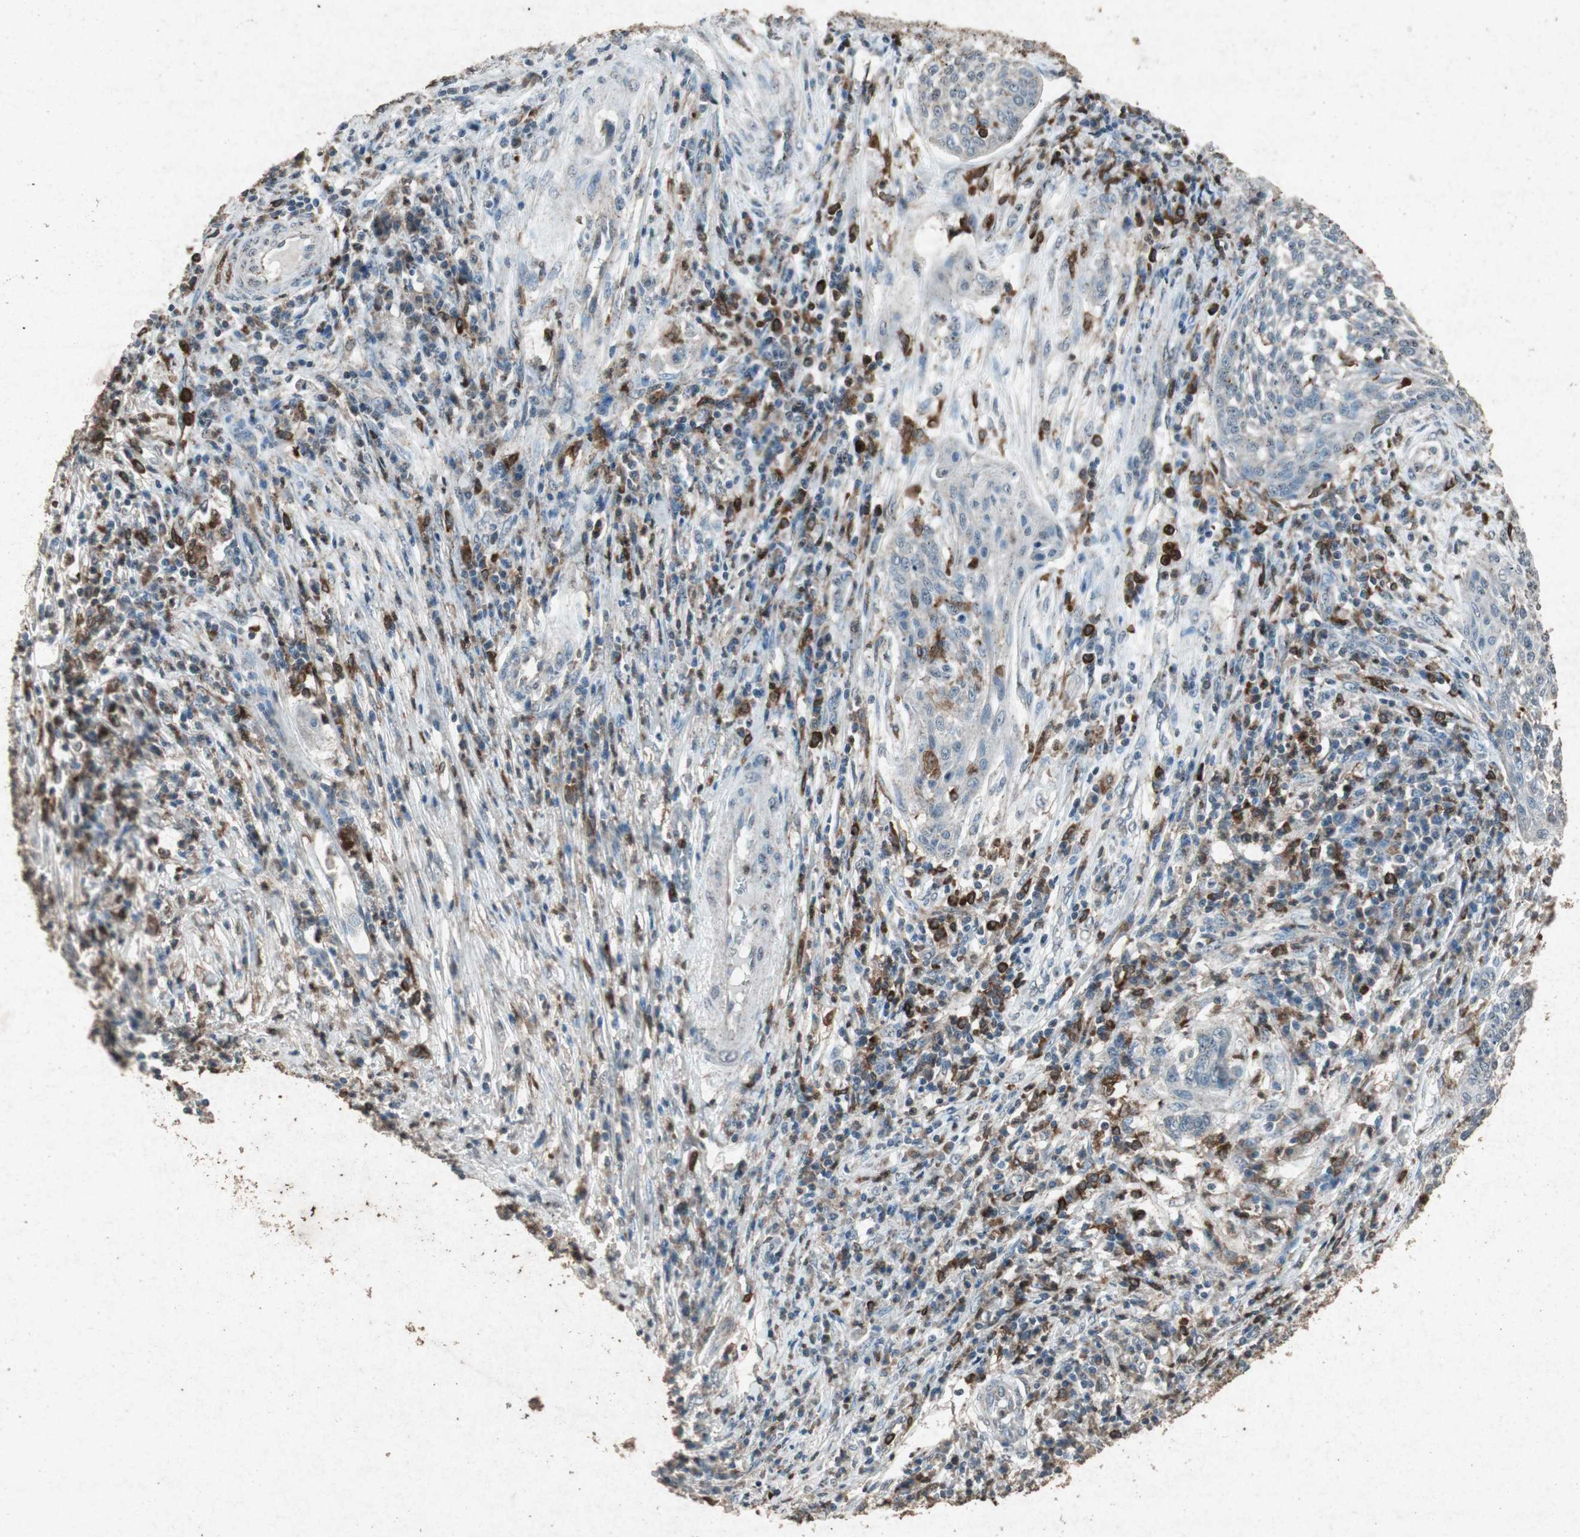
{"staining": {"intensity": "negative", "quantity": "none", "location": "none"}, "tissue": "cervical cancer", "cell_type": "Tumor cells", "image_type": "cancer", "snomed": [{"axis": "morphology", "description": "Squamous cell carcinoma, NOS"}, {"axis": "topography", "description": "Cervix"}], "caption": "IHC histopathology image of human cervical squamous cell carcinoma stained for a protein (brown), which displays no expression in tumor cells. (DAB immunohistochemistry, high magnification).", "gene": "TYROBP", "patient": {"sex": "female", "age": 34}}